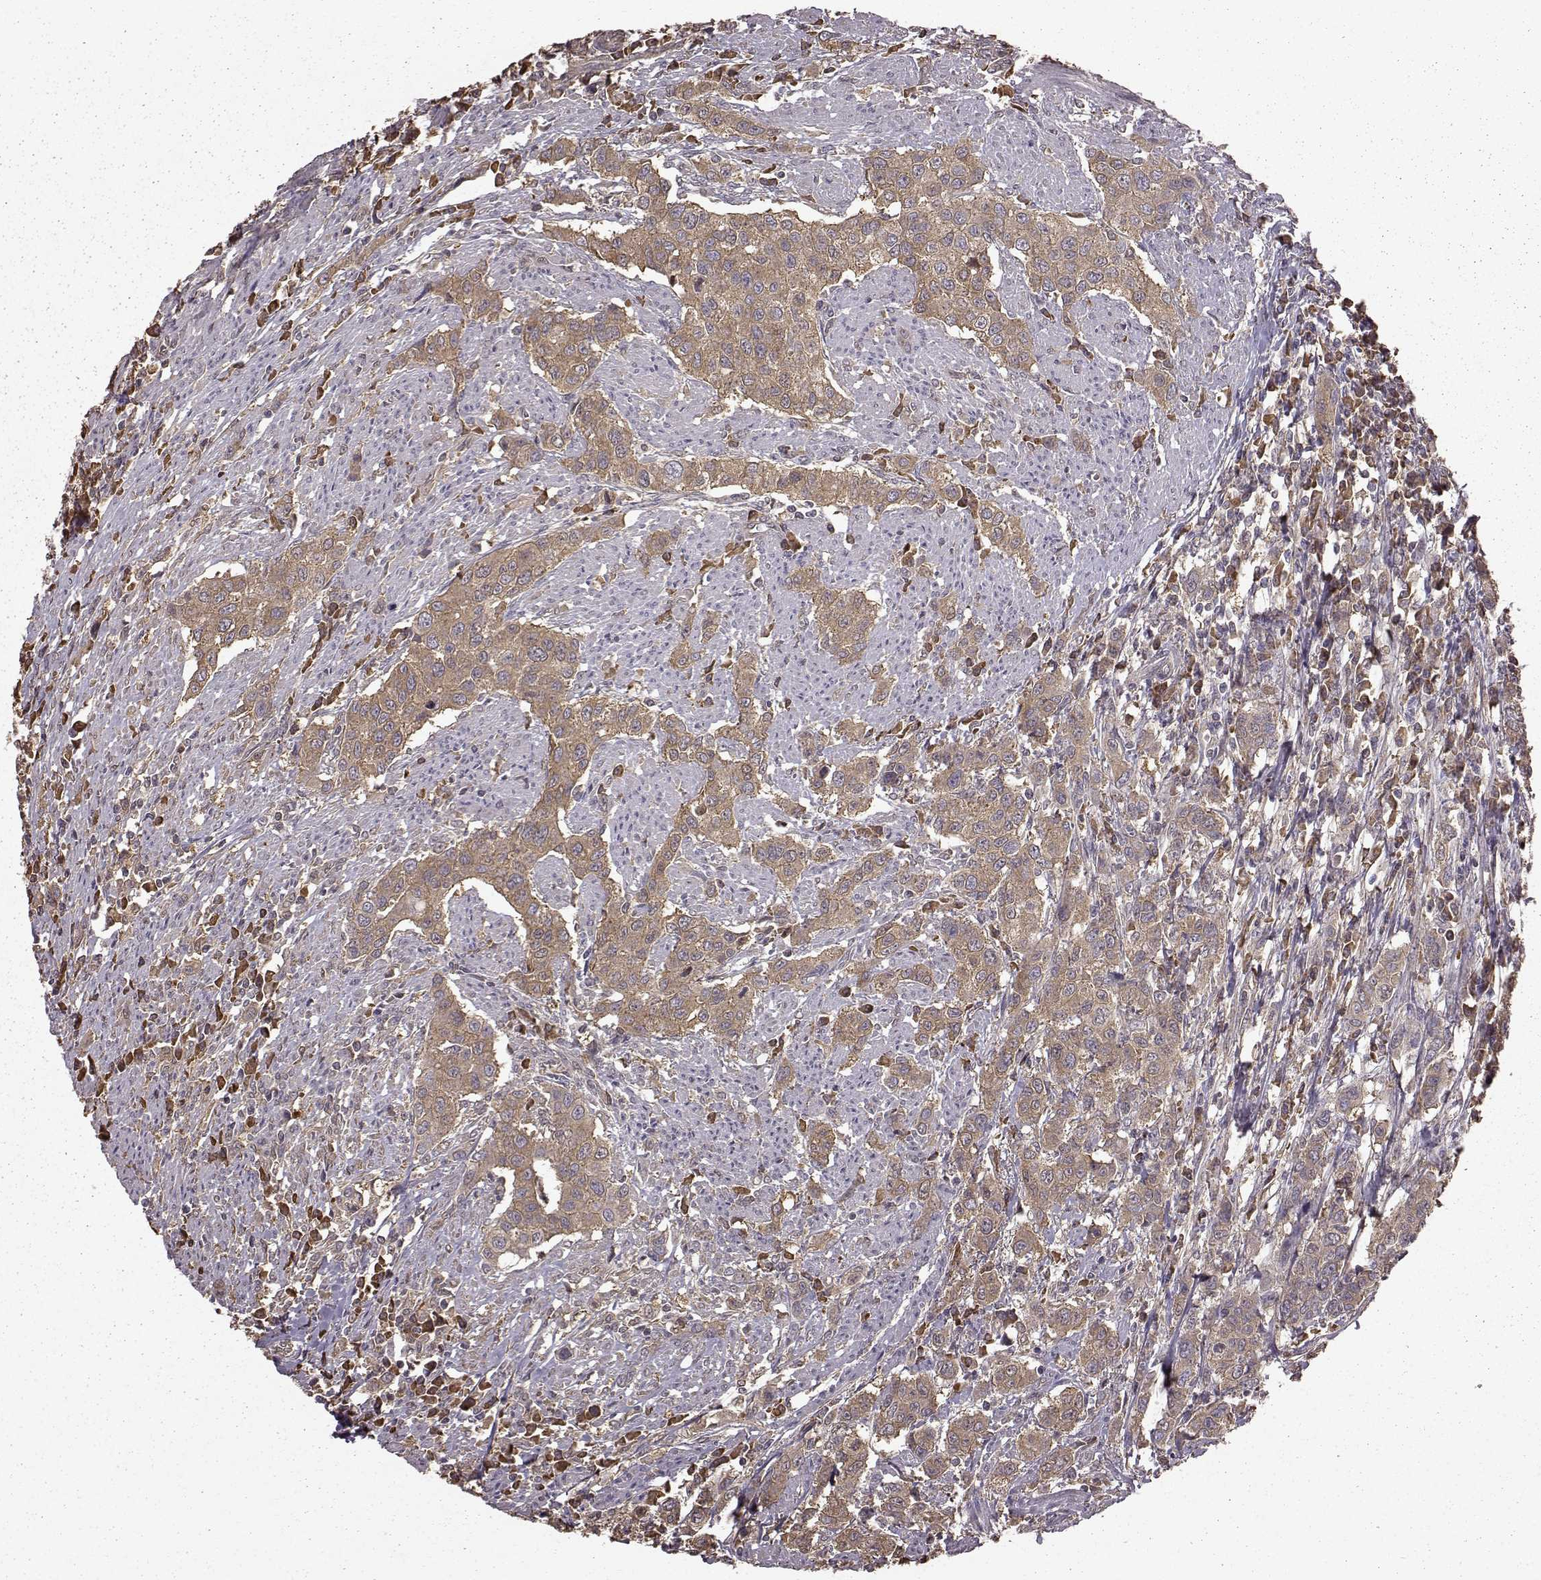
{"staining": {"intensity": "weak", "quantity": ">75%", "location": "cytoplasmic/membranous"}, "tissue": "urothelial cancer", "cell_type": "Tumor cells", "image_type": "cancer", "snomed": [{"axis": "morphology", "description": "Urothelial carcinoma, High grade"}, {"axis": "topography", "description": "Urinary bladder"}], "caption": "This histopathology image exhibits IHC staining of high-grade urothelial carcinoma, with low weak cytoplasmic/membranous staining in approximately >75% of tumor cells.", "gene": "NME1-NME2", "patient": {"sex": "female", "age": 58}}